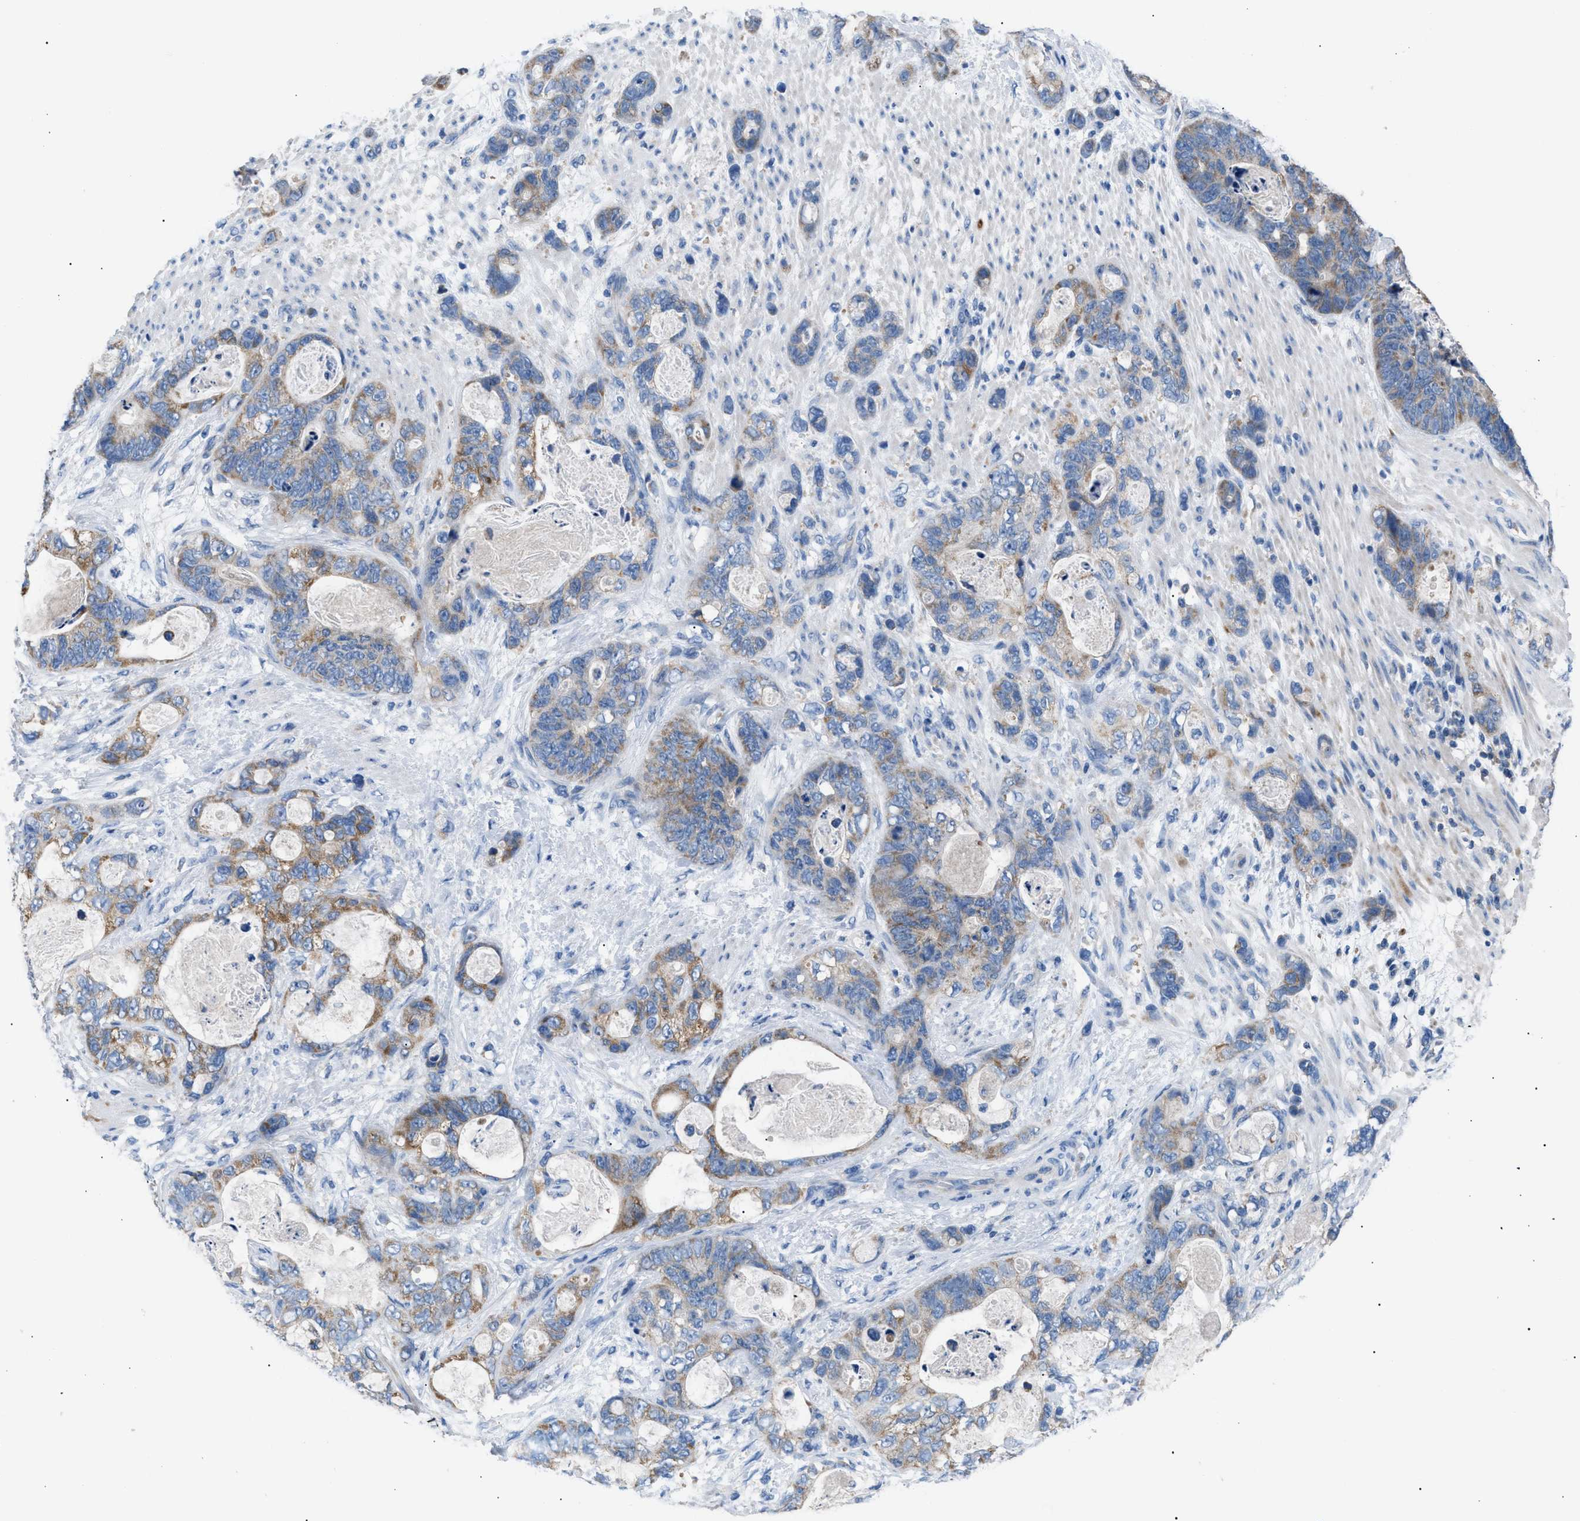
{"staining": {"intensity": "moderate", "quantity": "25%-75%", "location": "cytoplasmic/membranous"}, "tissue": "stomach cancer", "cell_type": "Tumor cells", "image_type": "cancer", "snomed": [{"axis": "morphology", "description": "Normal tissue, NOS"}, {"axis": "morphology", "description": "Adenocarcinoma, NOS"}, {"axis": "topography", "description": "Stomach"}], "caption": "Stomach cancer (adenocarcinoma) stained for a protein (brown) displays moderate cytoplasmic/membranous positive expression in approximately 25%-75% of tumor cells.", "gene": "ILDR1", "patient": {"sex": "female", "age": 89}}